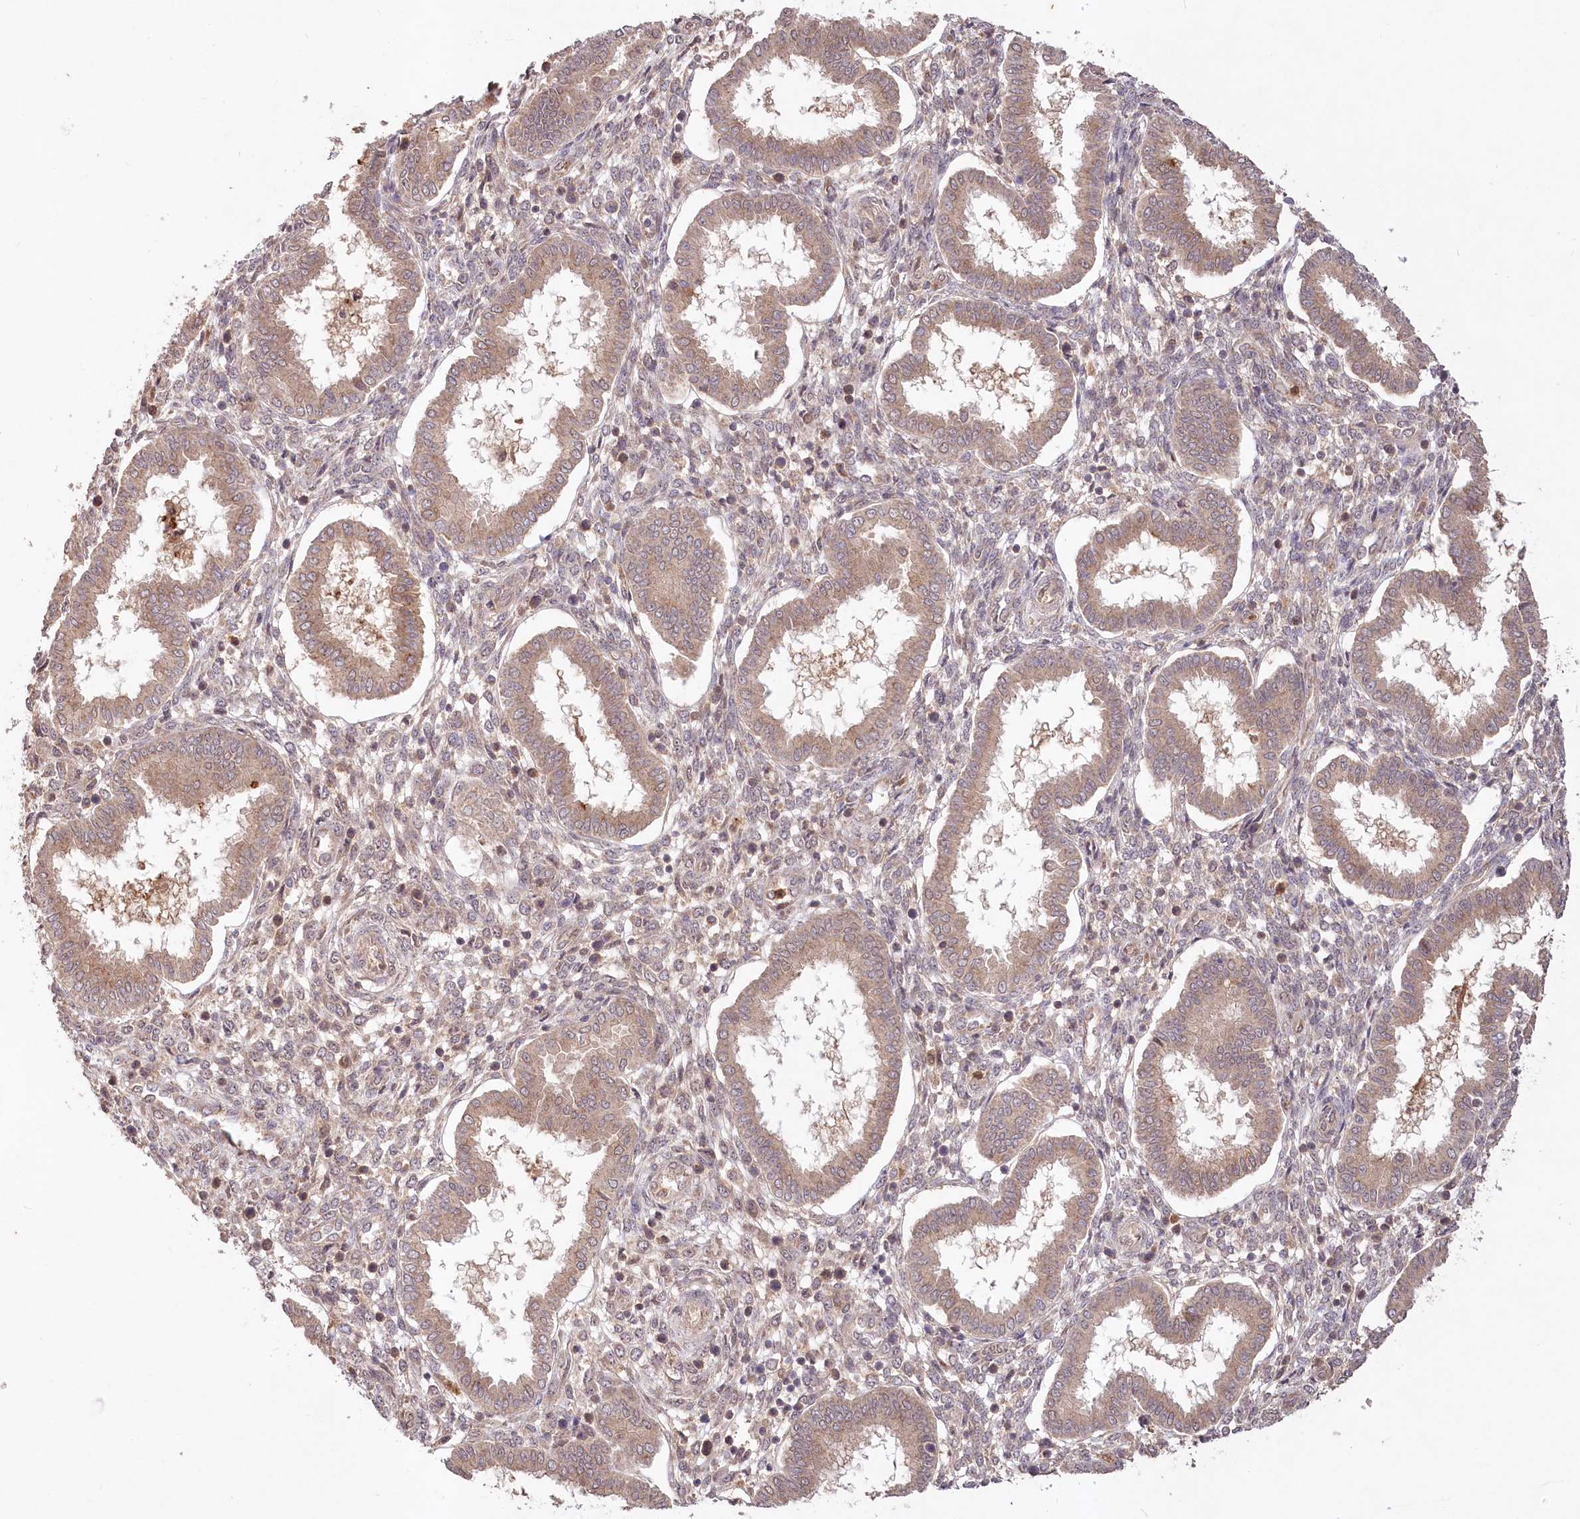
{"staining": {"intensity": "weak", "quantity": "<25%", "location": "cytoplasmic/membranous"}, "tissue": "endometrium", "cell_type": "Cells in endometrial stroma", "image_type": "normal", "snomed": [{"axis": "morphology", "description": "Normal tissue, NOS"}, {"axis": "topography", "description": "Endometrium"}], "caption": "Immunohistochemical staining of benign endometrium displays no significant positivity in cells in endometrial stroma.", "gene": "IRAK1BP1", "patient": {"sex": "female", "age": 24}}